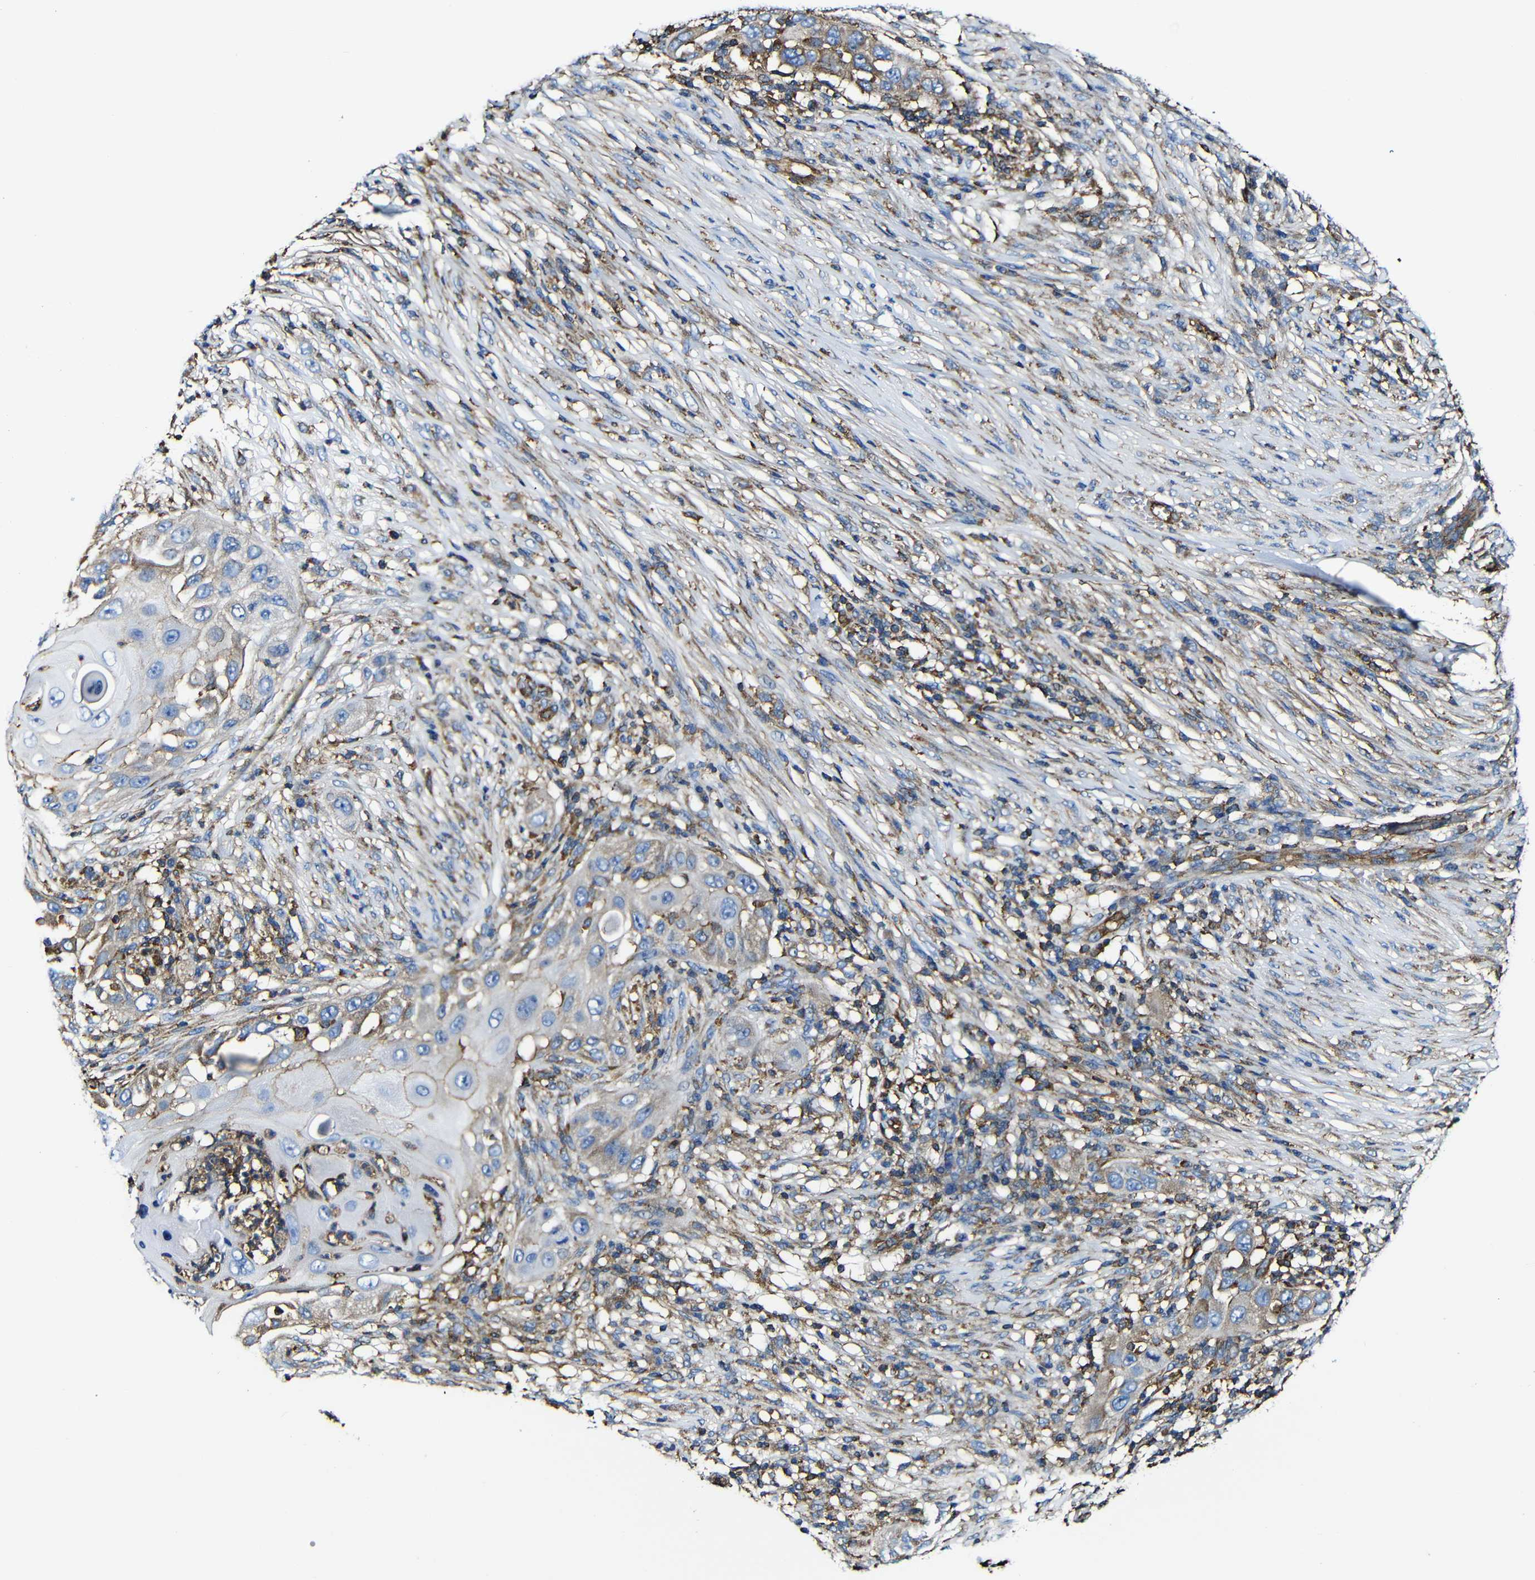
{"staining": {"intensity": "weak", "quantity": "25%-75%", "location": "cytoplasmic/membranous"}, "tissue": "skin cancer", "cell_type": "Tumor cells", "image_type": "cancer", "snomed": [{"axis": "morphology", "description": "Squamous cell carcinoma, NOS"}, {"axis": "topography", "description": "Skin"}], "caption": "A photomicrograph of skin squamous cell carcinoma stained for a protein demonstrates weak cytoplasmic/membranous brown staining in tumor cells. The protein of interest is shown in brown color, while the nuclei are stained blue.", "gene": "MSN", "patient": {"sex": "female", "age": 44}}